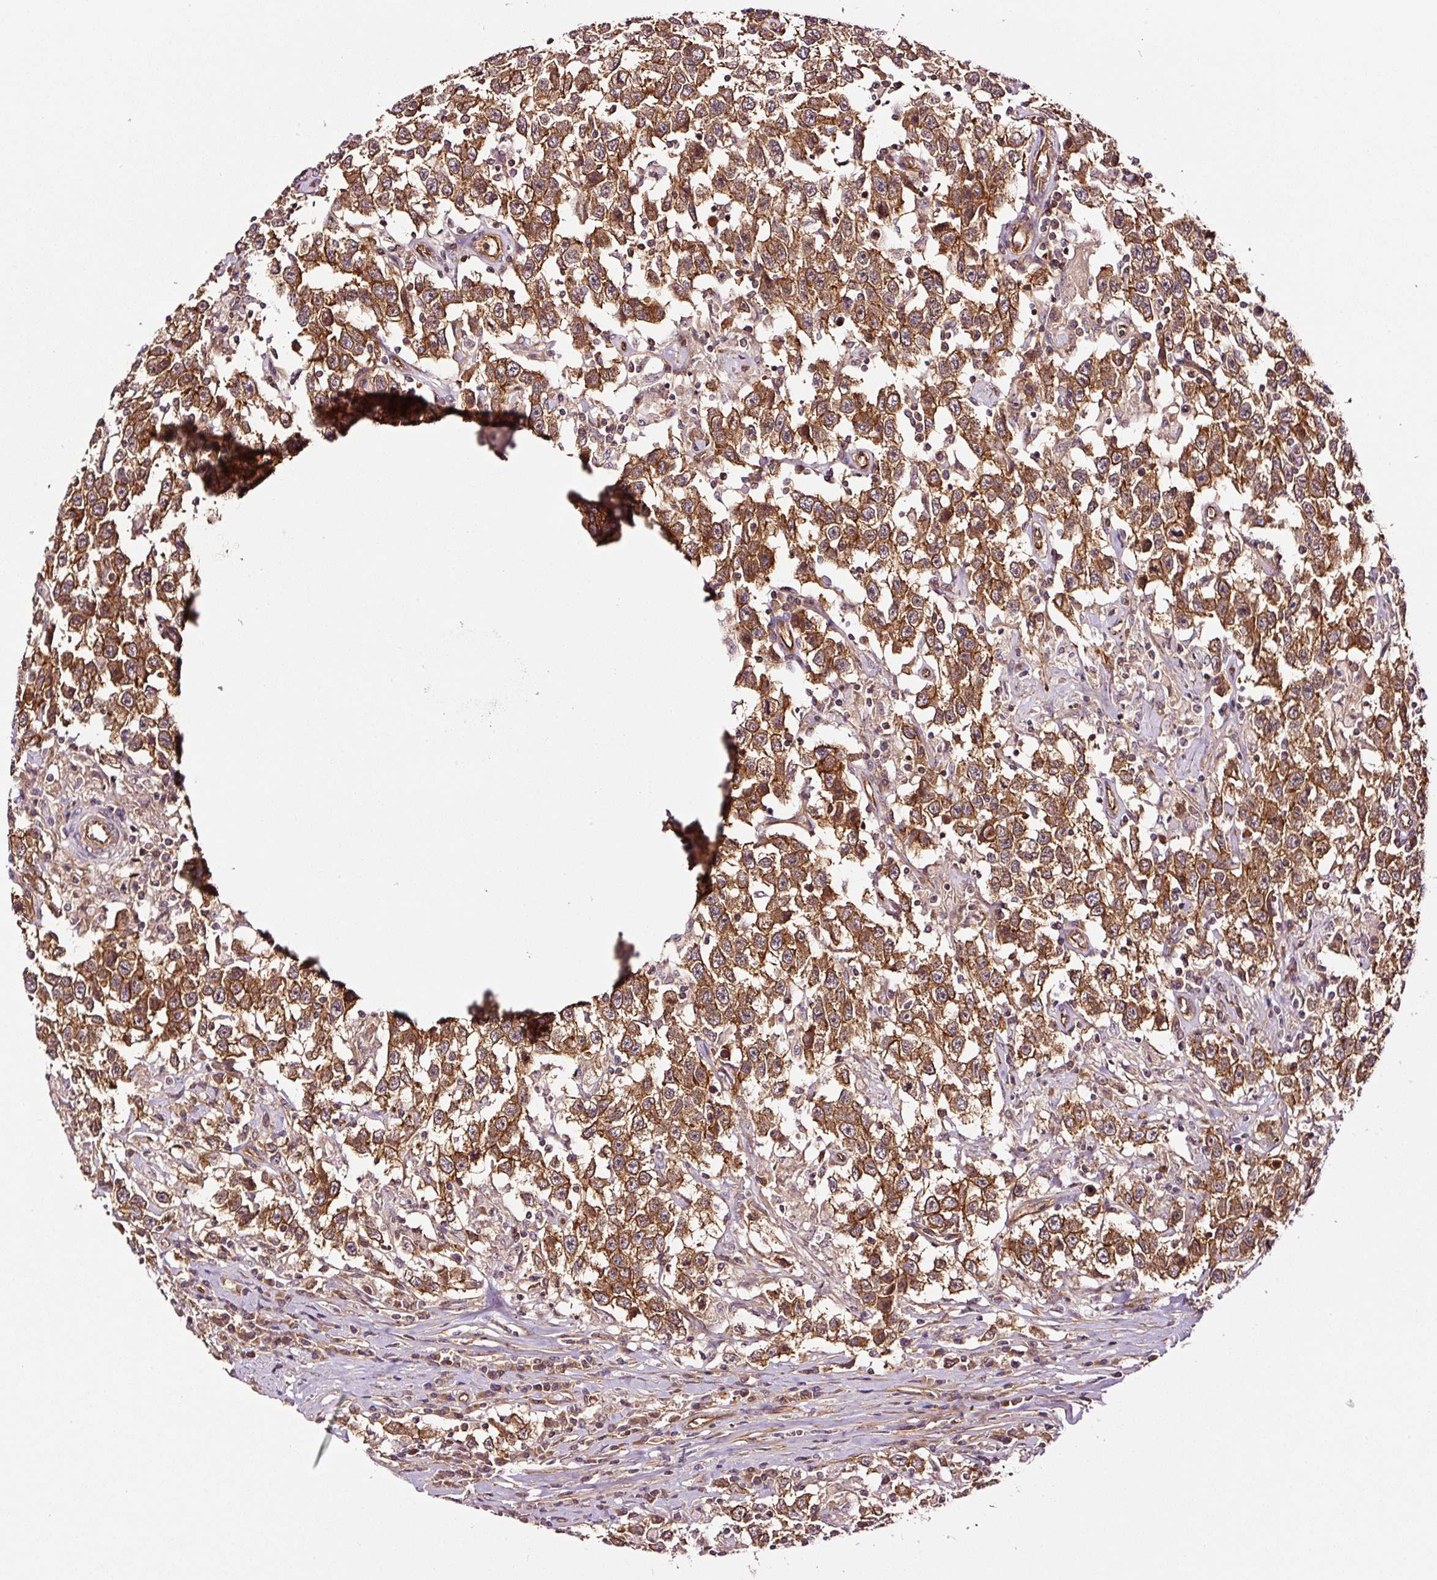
{"staining": {"intensity": "moderate", "quantity": ">75%", "location": "cytoplasmic/membranous"}, "tissue": "testis cancer", "cell_type": "Tumor cells", "image_type": "cancer", "snomed": [{"axis": "morphology", "description": "Seminoma, NOS"}, {"axis": "topography", "description": "Testis"}], "caption": "About >75% of tumor cells in human testis cancer reveal moderate cytoplasmic/membranous protein positivity as visualized by brown immunohistochemical staining.", "gene": "METAP1", "patient": {"sex": "male", "age": 41}}